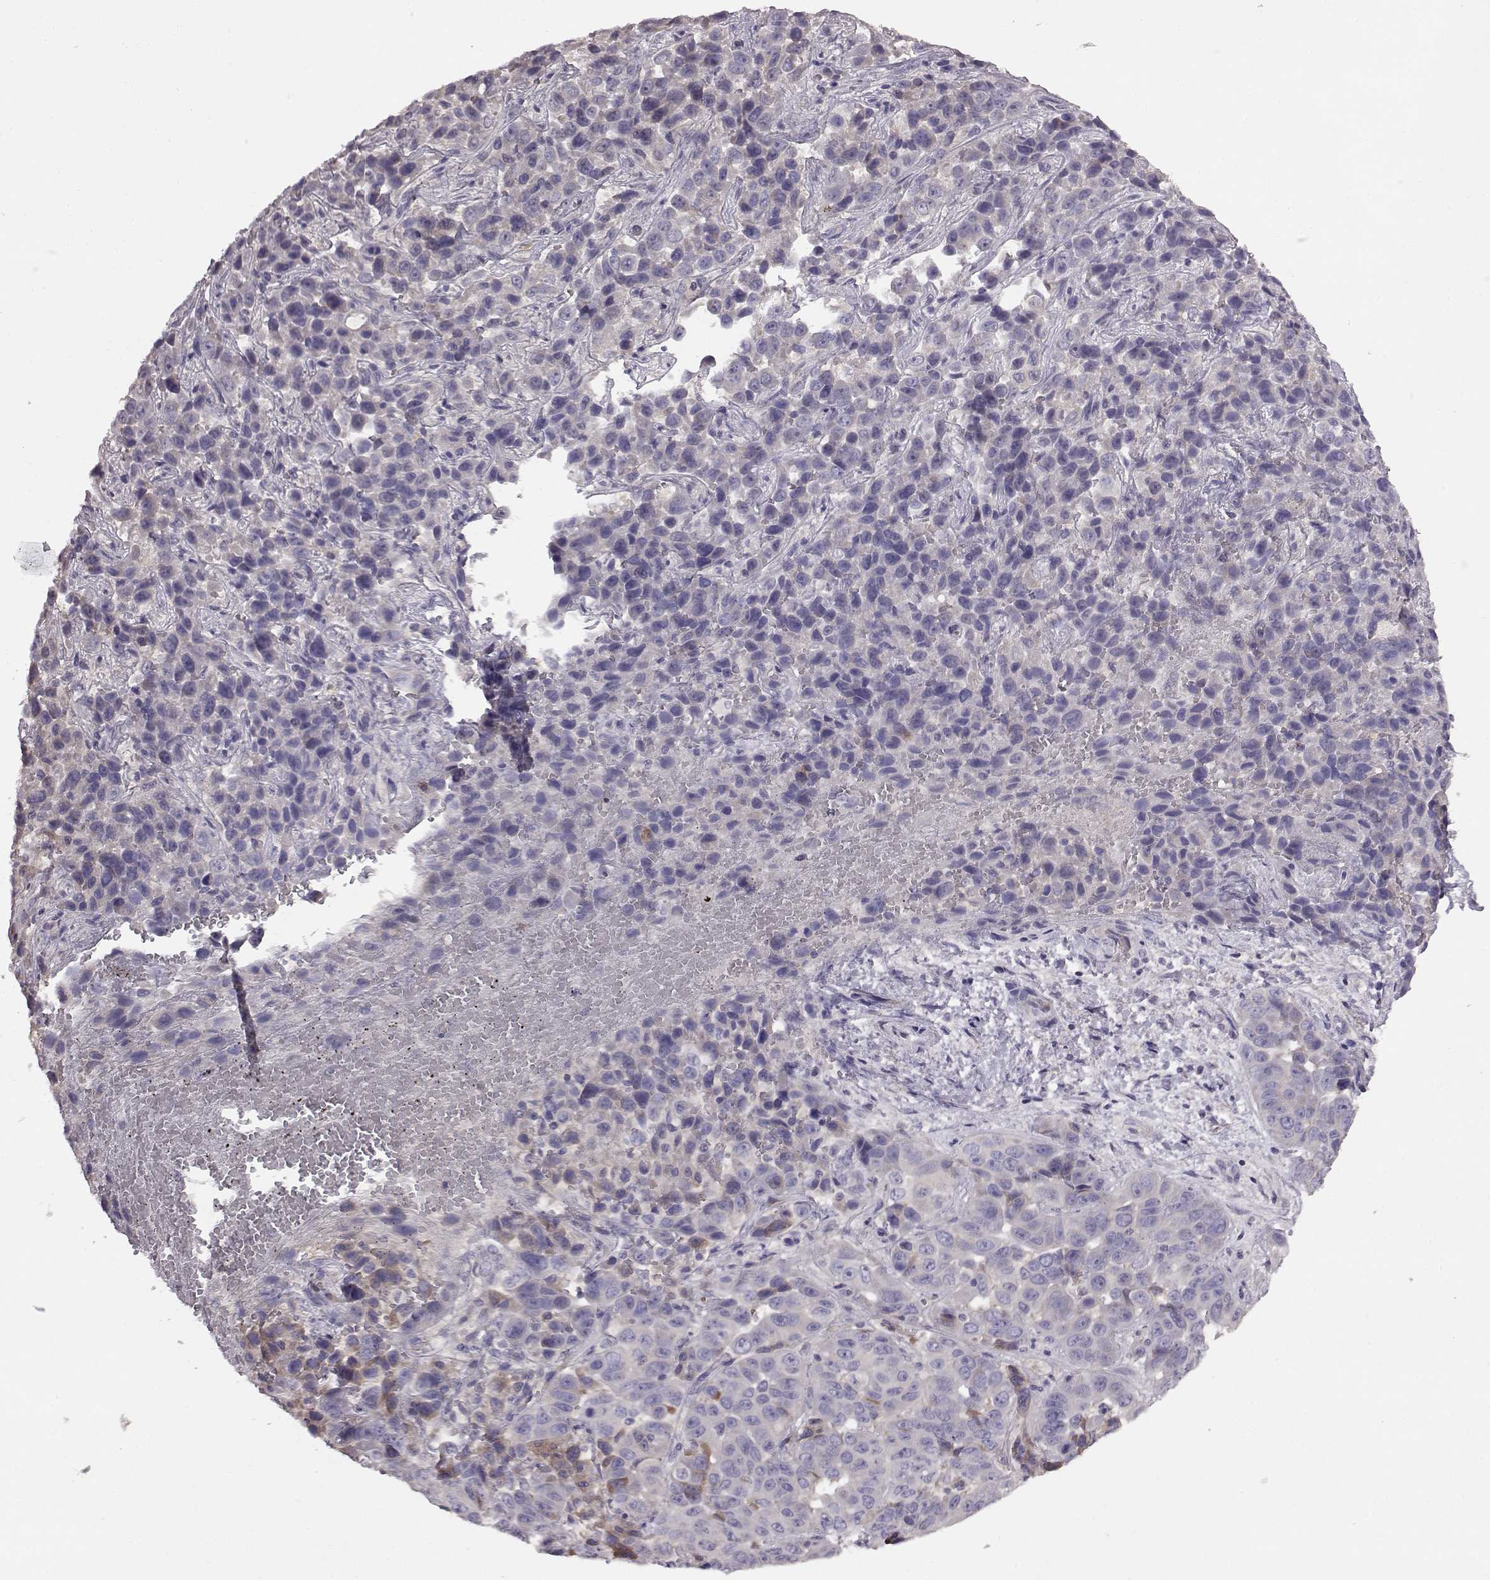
{"staining": {"intensity": "negative", "quantity": "none", "location": "none"}, "tissue": "liver cancer", "cell_type": "Tumor cells", "image_type": "cancer", "snomed": [{"axis": "morphology", "description": "Cholangiocarcinoma"}, {"axis": "topography", "description": "Liver"}], "caption": "Immunohistochemistry of human cholangiocarcinoma (liver) displays no expression in tumor cells.", "gene": "ADGRG2", "patient": {"sex": "female", "age": 52}}